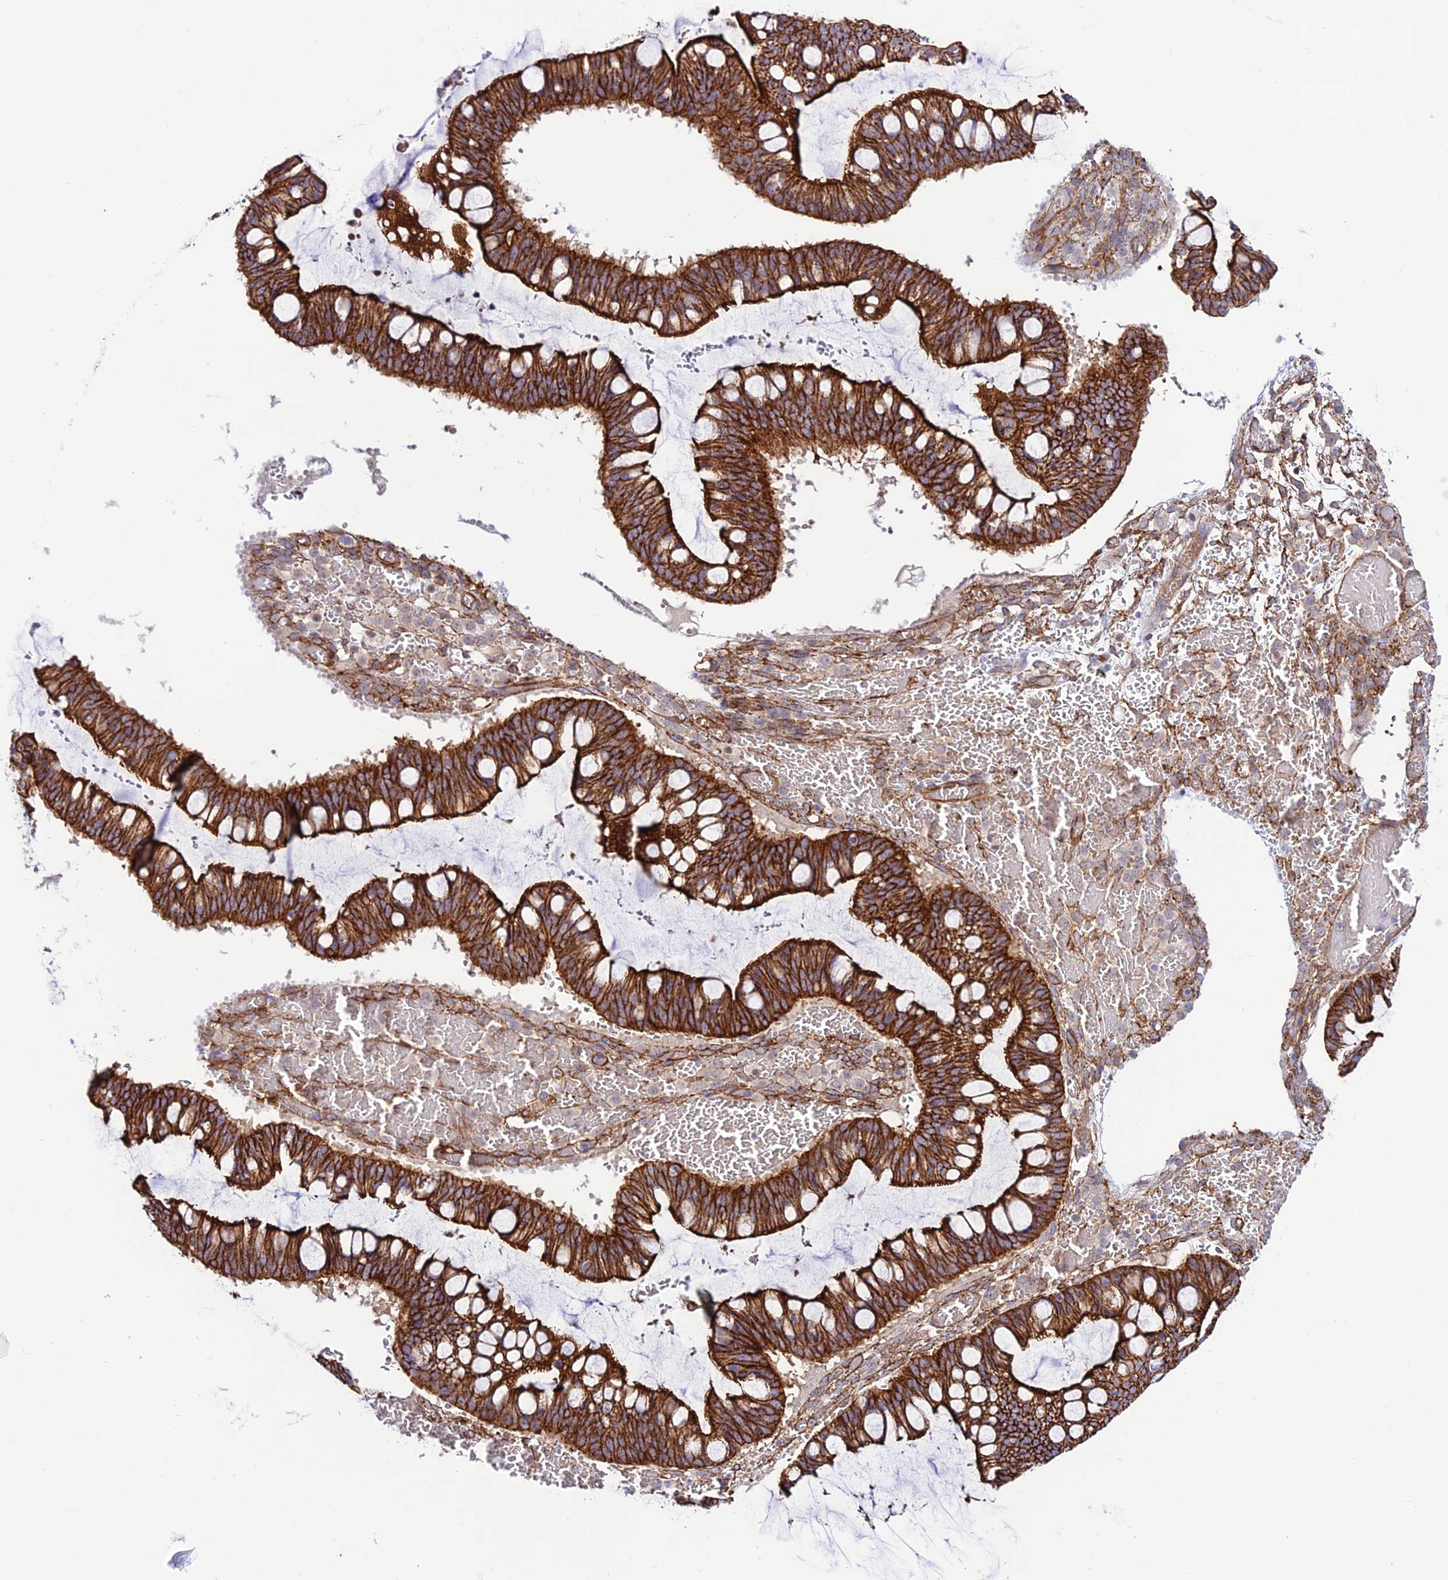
{"staining": {"intensity": "strong", "quantity": ">75%", "location": "cytoplasmic/membranous"}, "tissue": "ovarian cancer", "cell_type": "Tumor cells", "image_type": "cancer", "snomed": [{"axis": "morphology", "description": "Cystadenocarcinoma, mucinous, NOS"}, {"axis": "topography", "description": "Ovary"}], "caption": "This image demonstrates ovarian cancer stained with IHC to label a protein in brown. The cytoplasmic/membranous of tumor cells show strong positivity for the protein. Nuclei are counter-stained blue.", "gene": "YPEL5", "patient": {"sex": "female", "age": 73}}